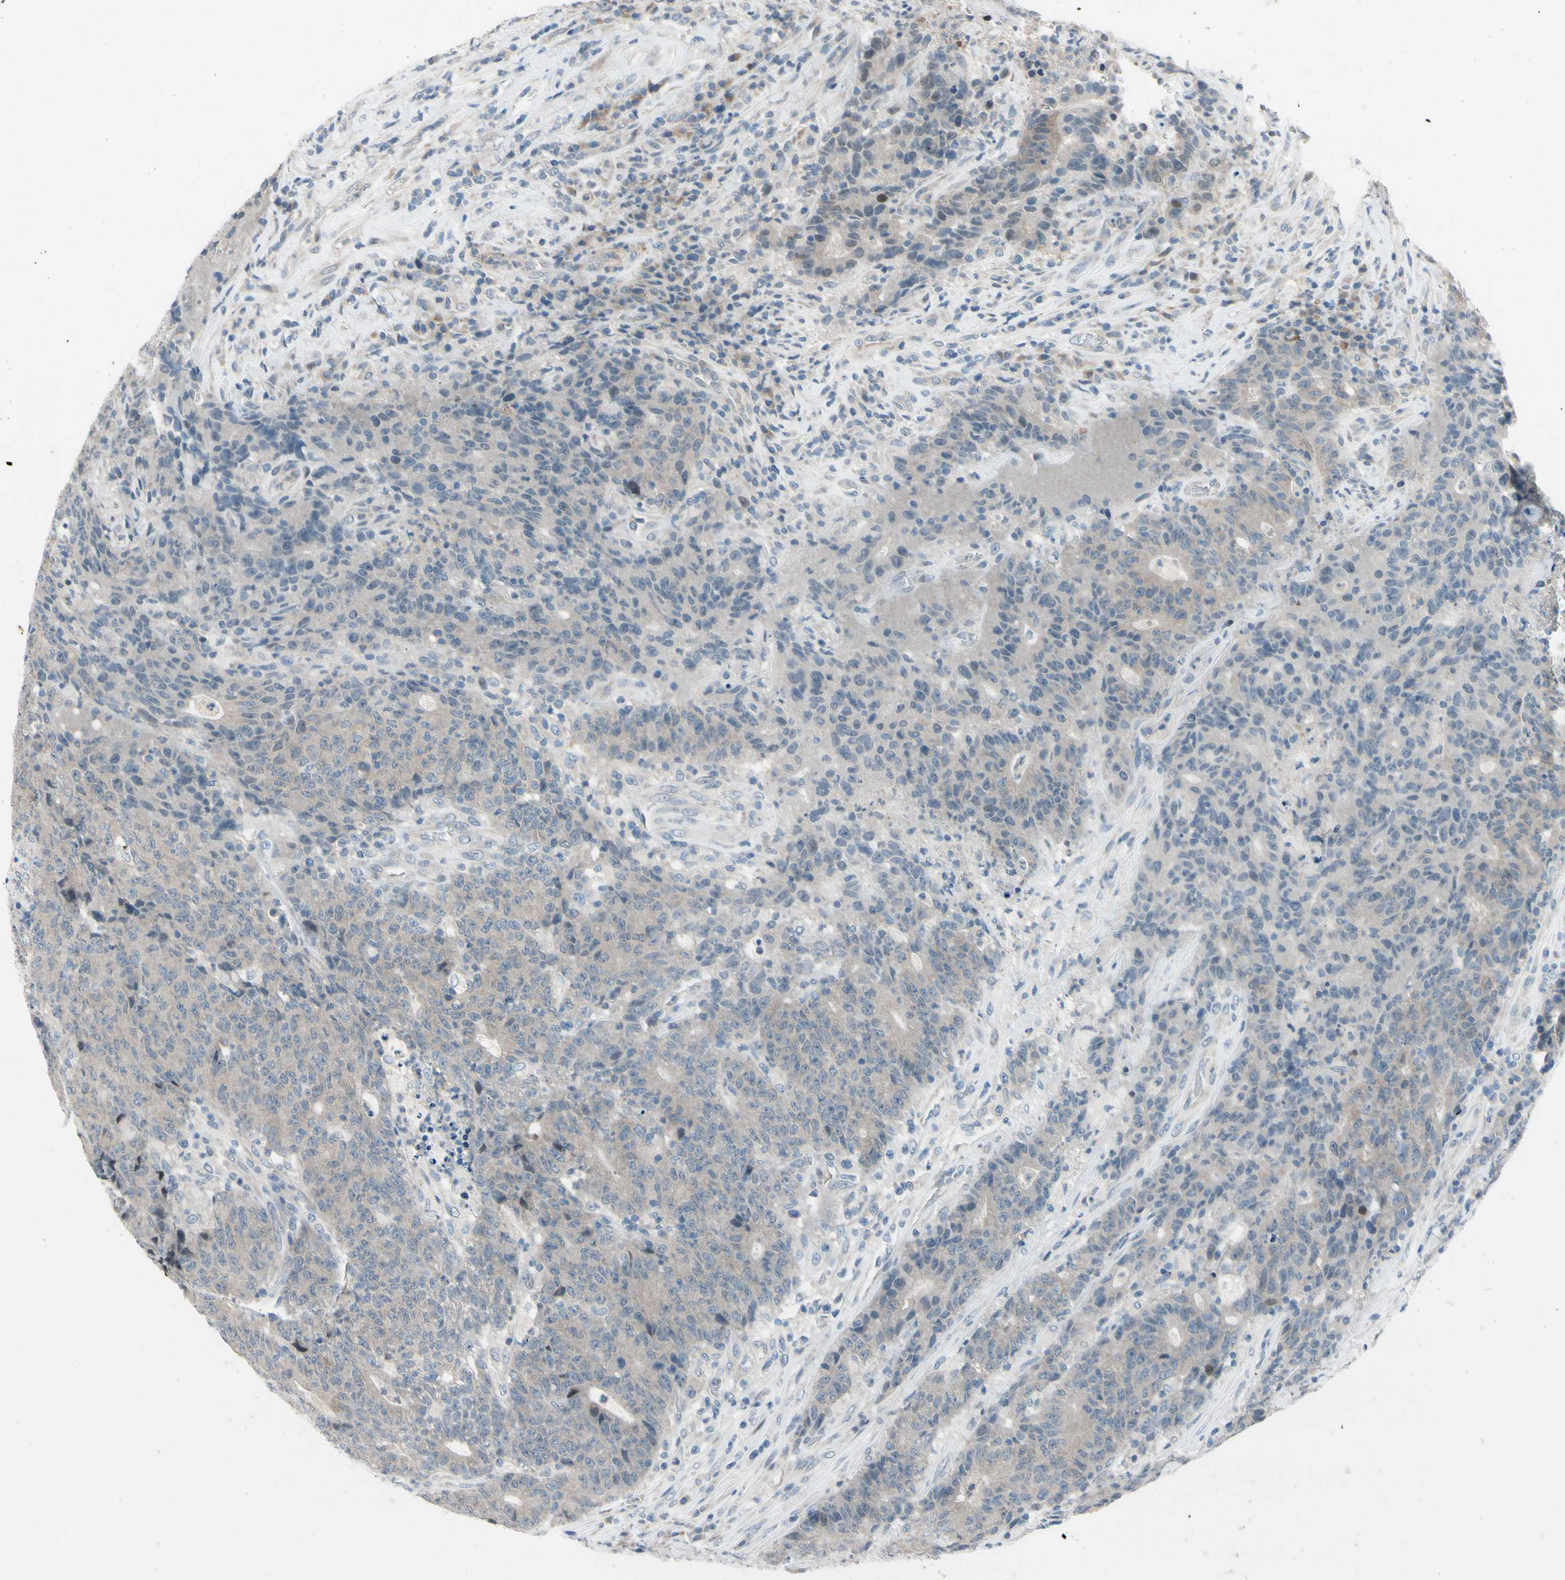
{"staining": {"intensity": "weak", "quantity": "25%-75%", "location": "cytoplasmic/membranous"}, "tissue": "colorectal cancer", "cell_type": "Tumor cells", "image_type": "cancer", "snomed": [{"axis": "morphology", "description": "Normal tissue, NOS"}, {"axis": "morphology", "description": "Adenocarcinoma, NOS"}, {"axis": "topography", "description": "Colon"}], "caption": "Brown immunohistochemical staining in adenocarcinoma (colorectal) displays weak cytoplasmic/membranous expression in approximately 25%-75% of tumor cells.", "gene": "CFAP36", "patient": {"sex": "female", "age": 75}}